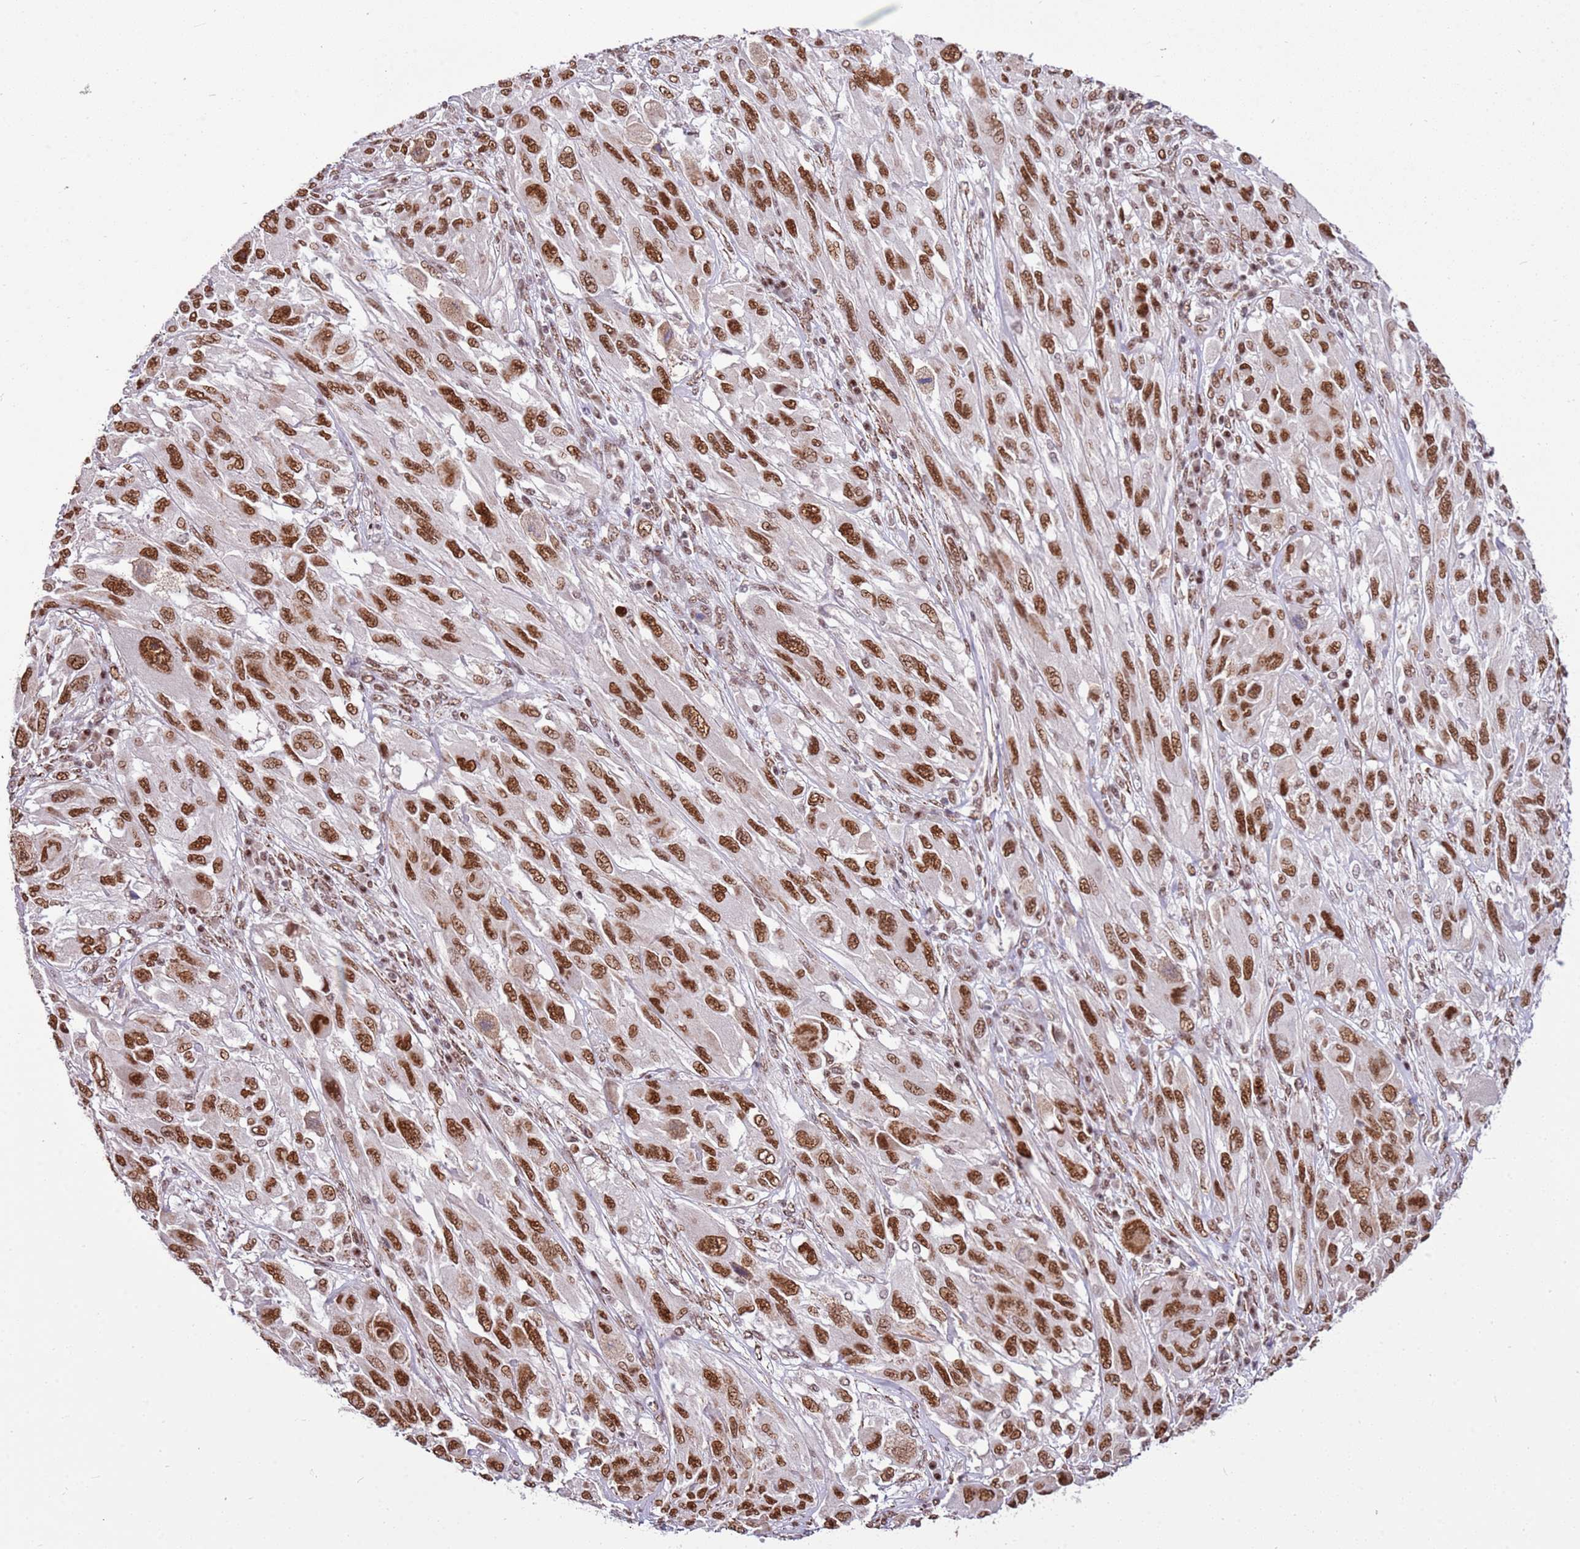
{"staining": {"intensity": "strong", "quantity": ">75%", "location": "nuclear"}, "tissue": "melanoma", "cell_type": "Tumor cells", "image_type": "cancer", "snomed": [{"axis": "morphology", "description": "Malignant melanoma, NOS"}, {"axis": "topography", "description": "Skin"}], "caption": "Immunohistochemical staining of human melanoma demonstrates high levels of strong nuclear expression in approximately >75% of tumor cells.", "gene": "AKAP8L", "patient": {"sex": "female", "age": 91}}